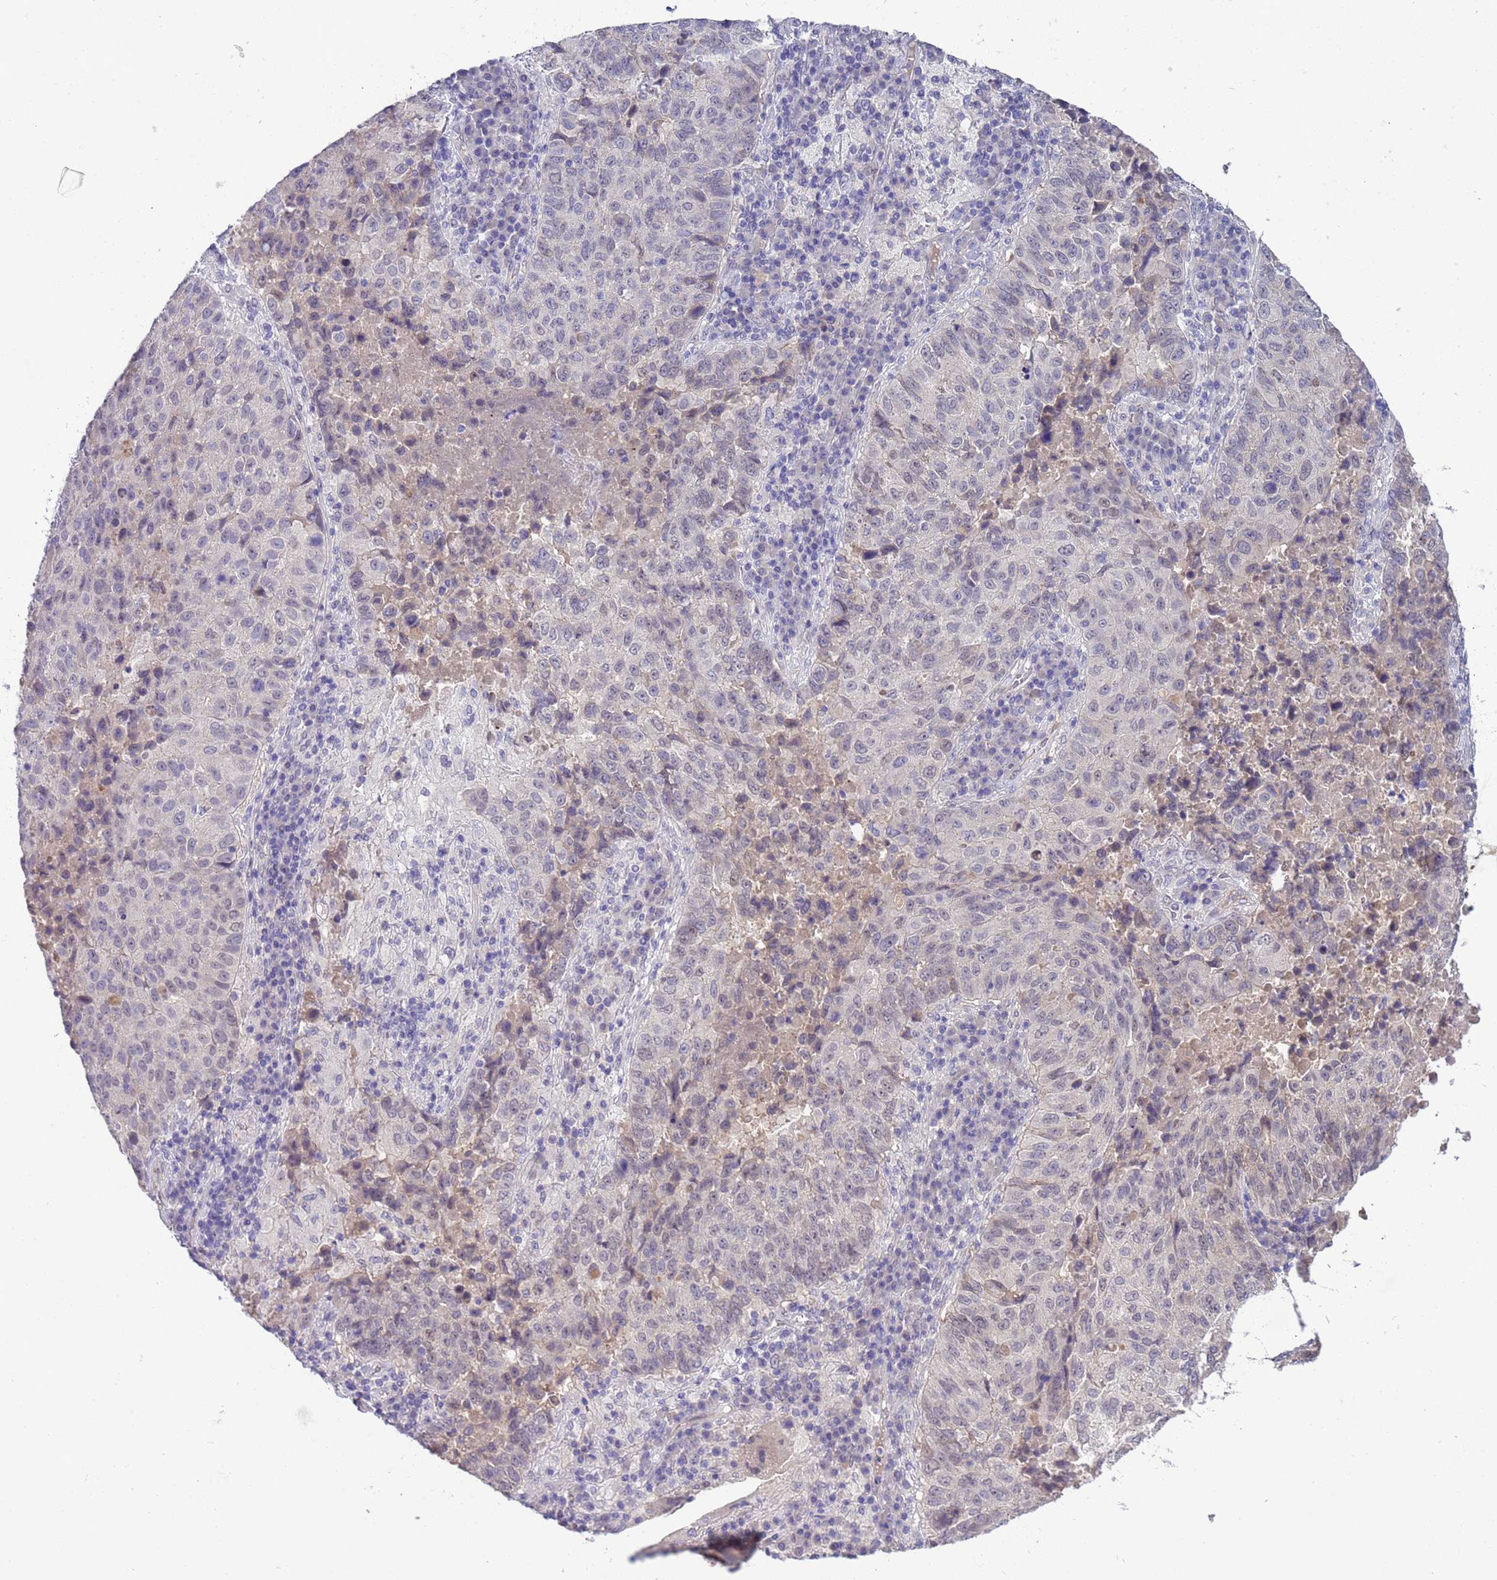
{"staining": {"intensity": "negative", "quantity": "none", "location": "none"}, "tissue": "lung cancer", "cell_type": "Tumor cells", "image_type": "cancer", "snomed": [{"axis": "morphology", "description": "Squamous cell carcinoma, NOS"}, {"axis": "topography", "description": "Lung"}], "caption": "Immunohistochemistry (IHC) photomicrograph of human squamous cell carcinoma (lung) stained for a protein (brown), which displays no expression in tumor cells. Brightfield microscopy of IHC stained with DAB (brown) and hematoxylin (blue), captured at high magnification.", "gene": "TRMT10A", "patient": {"sex": "male", "age": 73}}